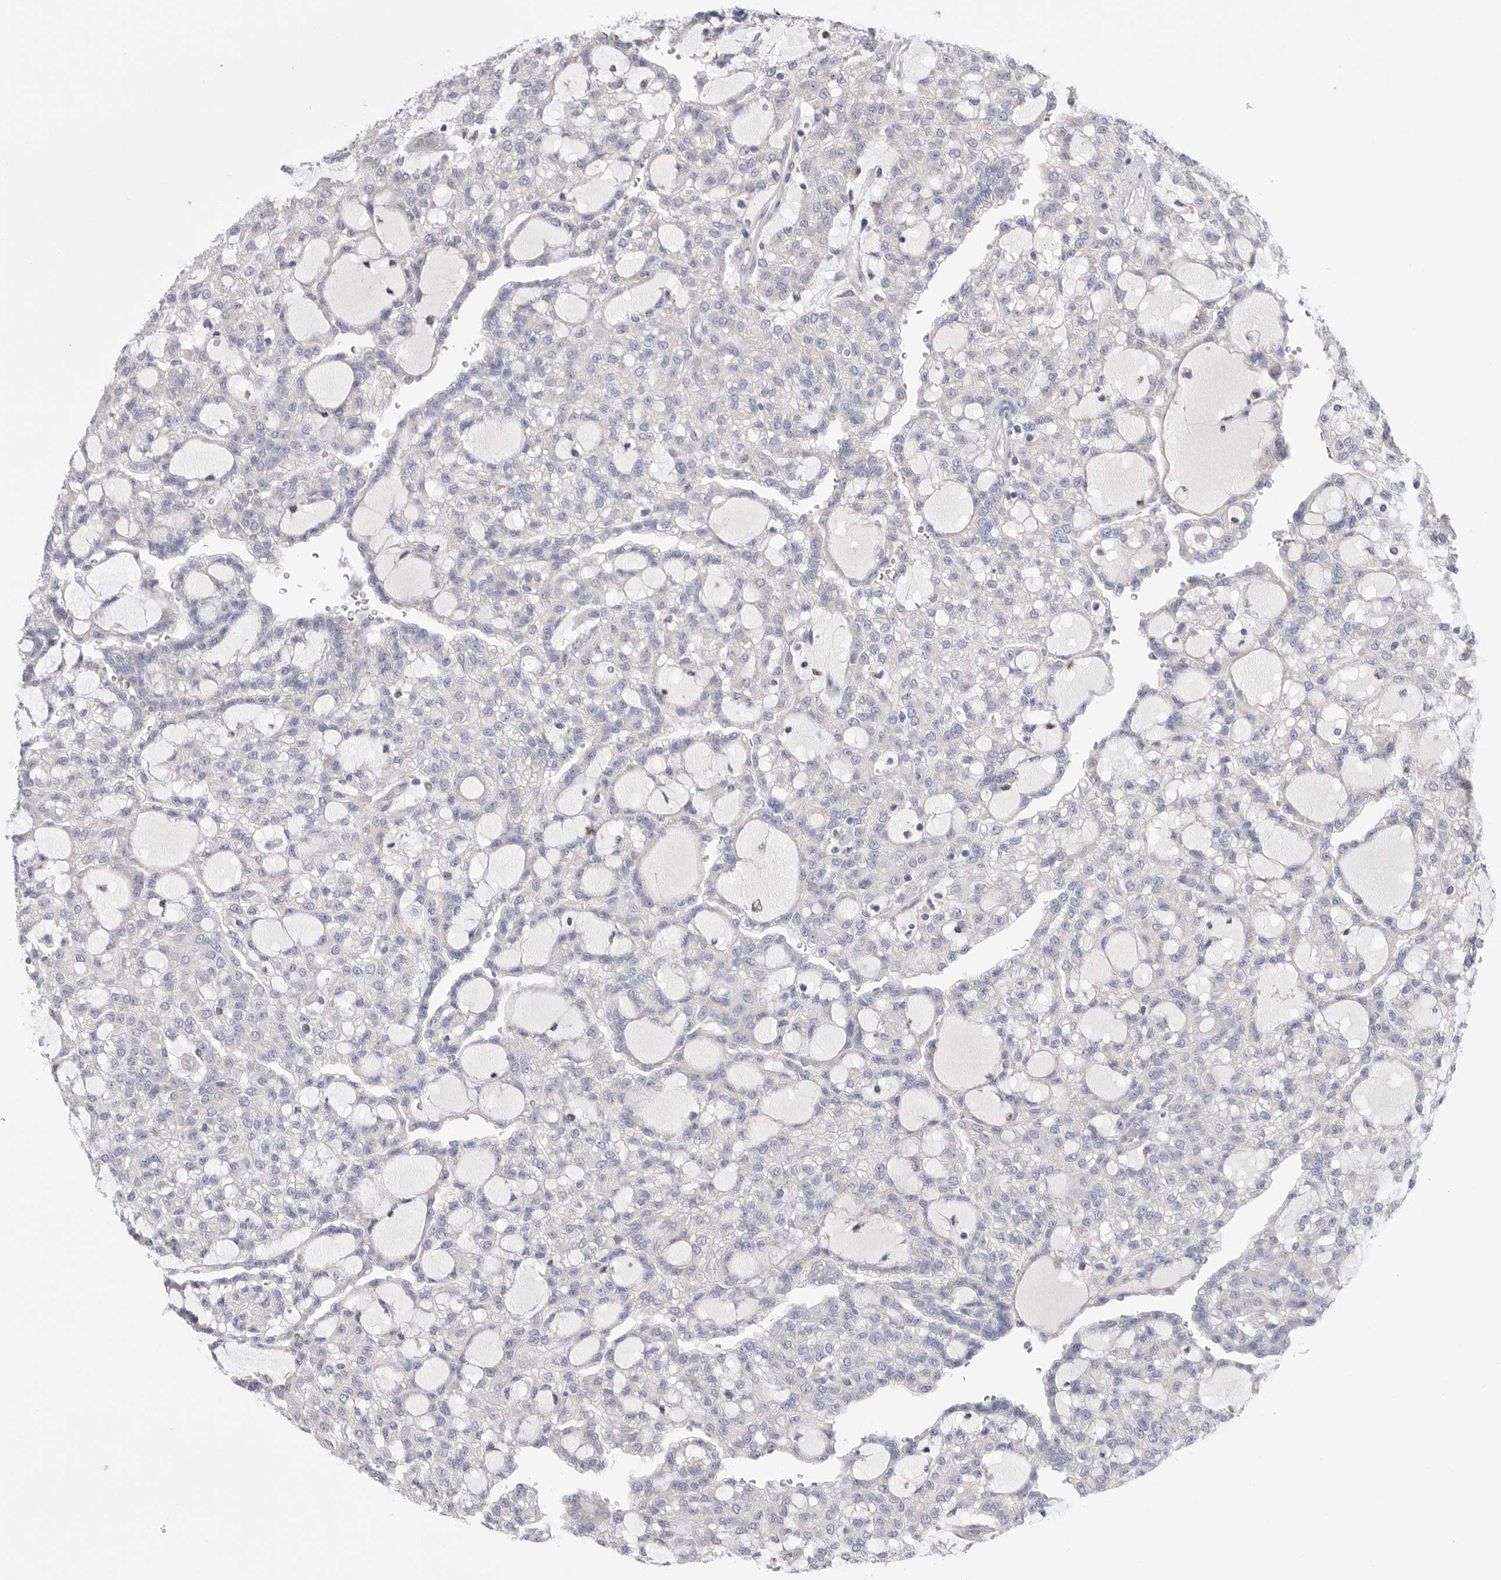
{"staining": {"intensity": "negative", "quantity": "none", "location": "none"}, "tissue": "renal cancer", "cell_type": "Tumor cells", "image_type": "cancer", "snomed": [{"axis": "morphology", "description": "Adenocarcinoma, NOS"}, {"axis": "topography", "description": "Kidney"}], "caption": "This is an IHC photomicrograph of human renal adenocarcinoma. There is no expression in tumor cells.", "gene": "CCDC126", "patient": {"sex": "male", "age": 63}}